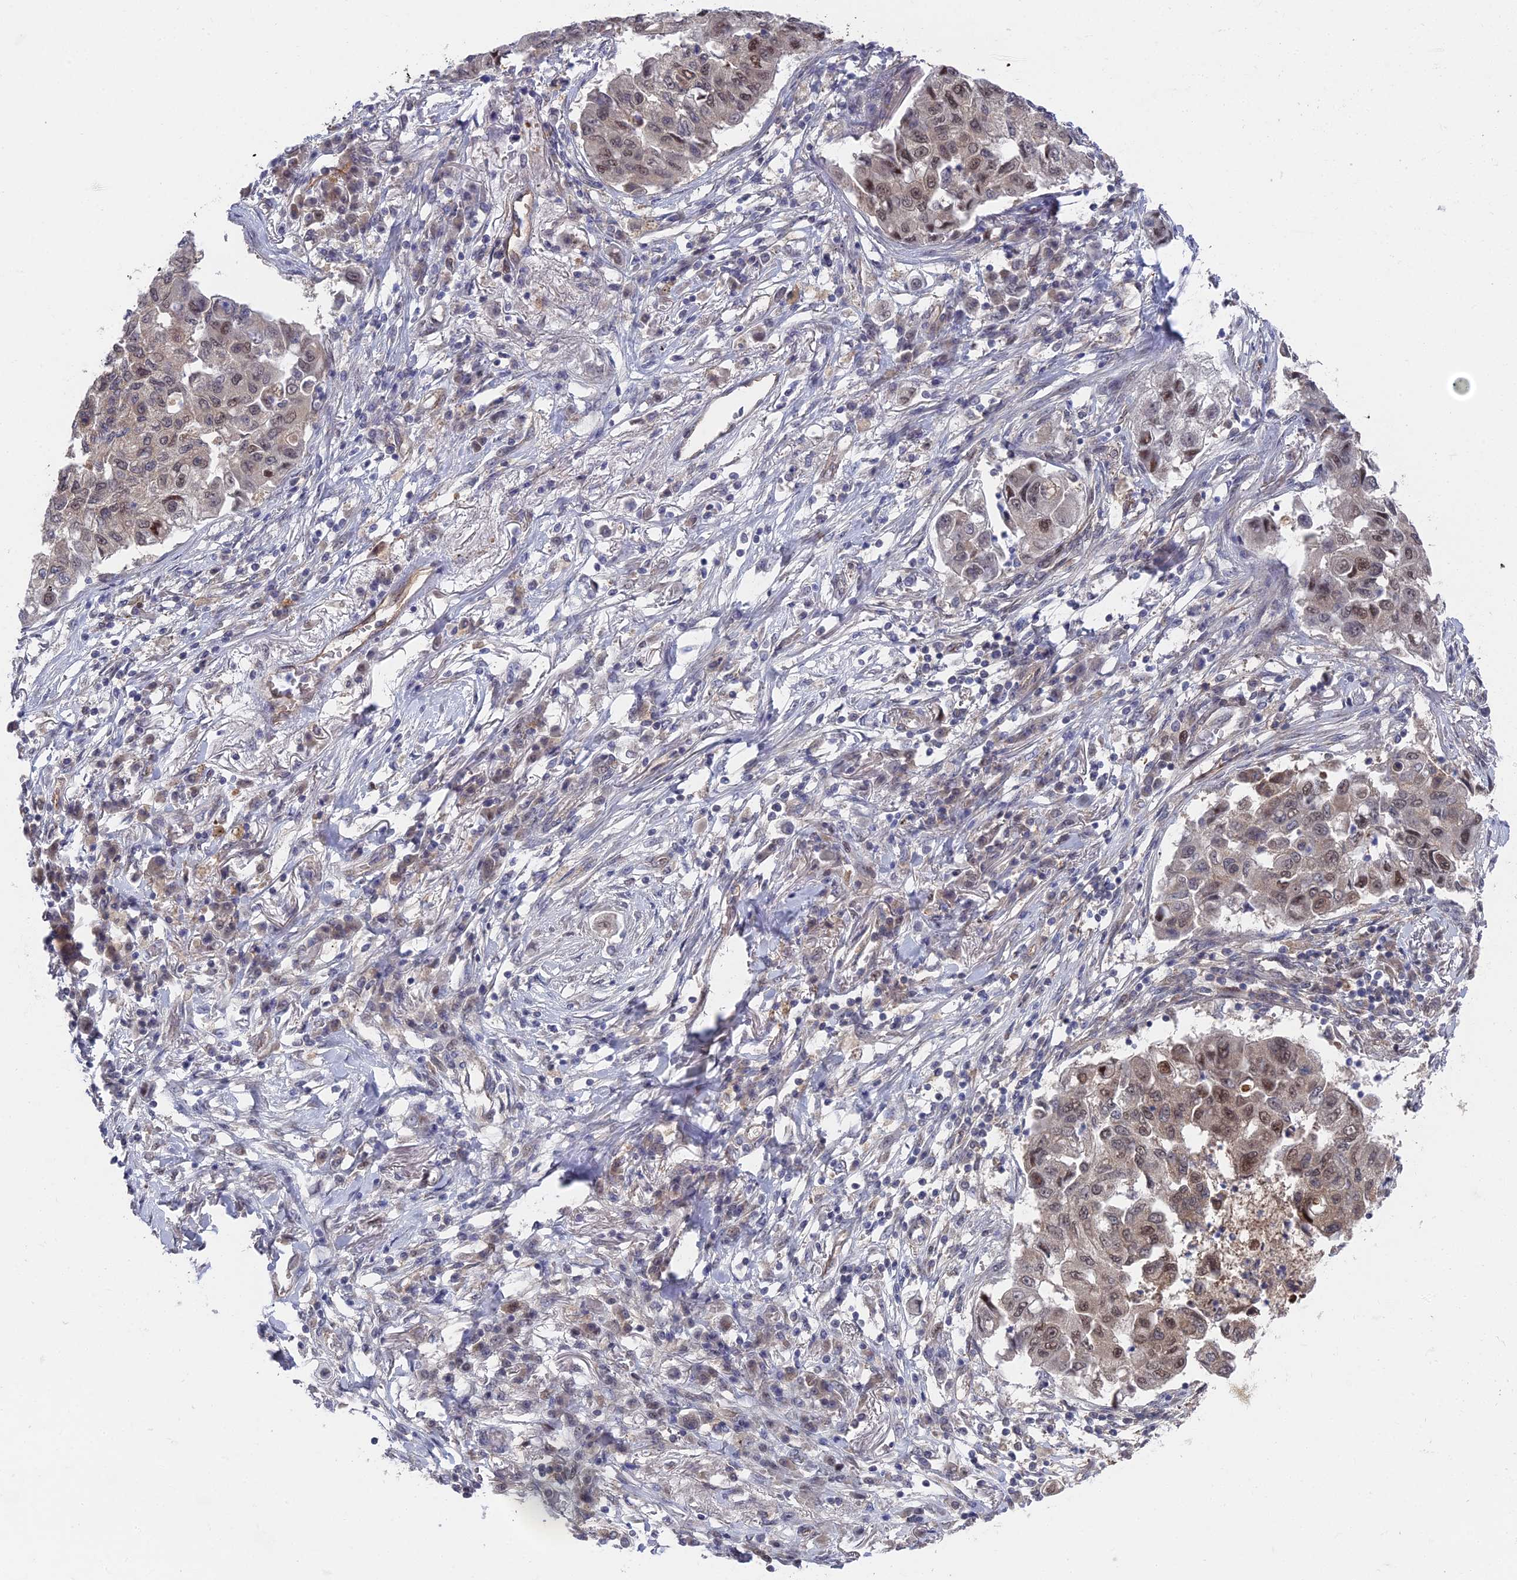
{"staining": {"intensity": "moderate", "quantity": "25%-75%", "location": "nuclear"}, "tissue": "lung cancer", "cell_type": "Tumor cells", "image_type": "cancer", "snomed": [{"axis": "morphology", "description": "Squamous cell carcinoma, NOS"}, {"axis": "topography", "description": "Lung"}], "caption": "Lung squamous cell carcinoma stained with a protein marker displays moderate staining in tumor cells.", "gene": "UNC5D", "patient": {"sex": "male", "age": 74}}